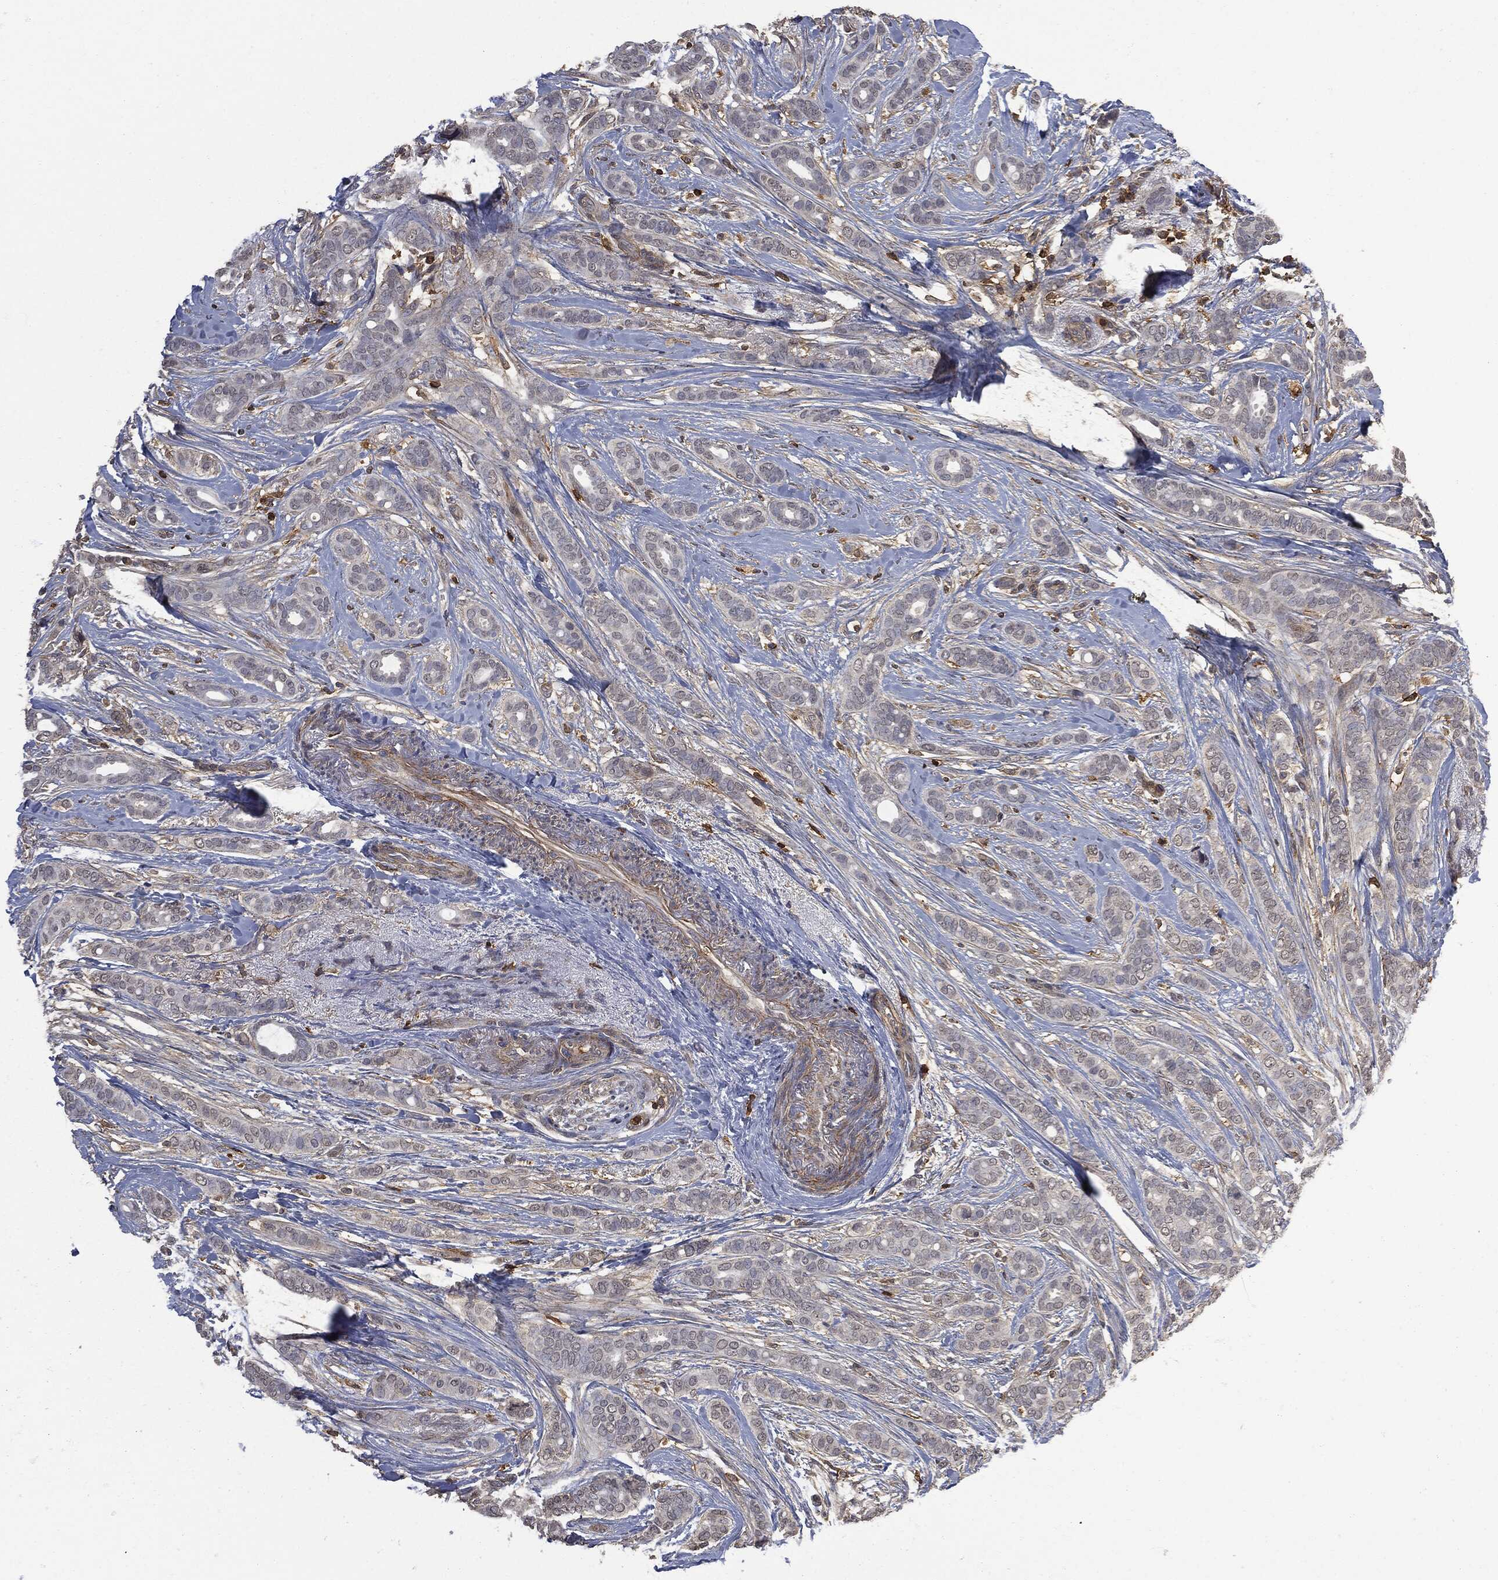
{"staining": {"intensity": "negative", "quantity": "none", "location": "none"}, "tissue": "breast cancer", "cell_type": "Tumor cells", "image_type": "cancer", "snomed": [{"axis": "morphology", "description": "Duct carcinoma"}, {"axis": "topography", "description": "Breast"}], "caption": "Tumor cells show no significant positivity in intraductal carcinoma (breast). (Stains: DAB (3,3'-diaminobenzidine) IHC with hematoxylin counter stain, Microscopy: brightfield microscopy at high magnification).", "gene": "PSMB10", "patient": {"sex": "female", "age": 51}}